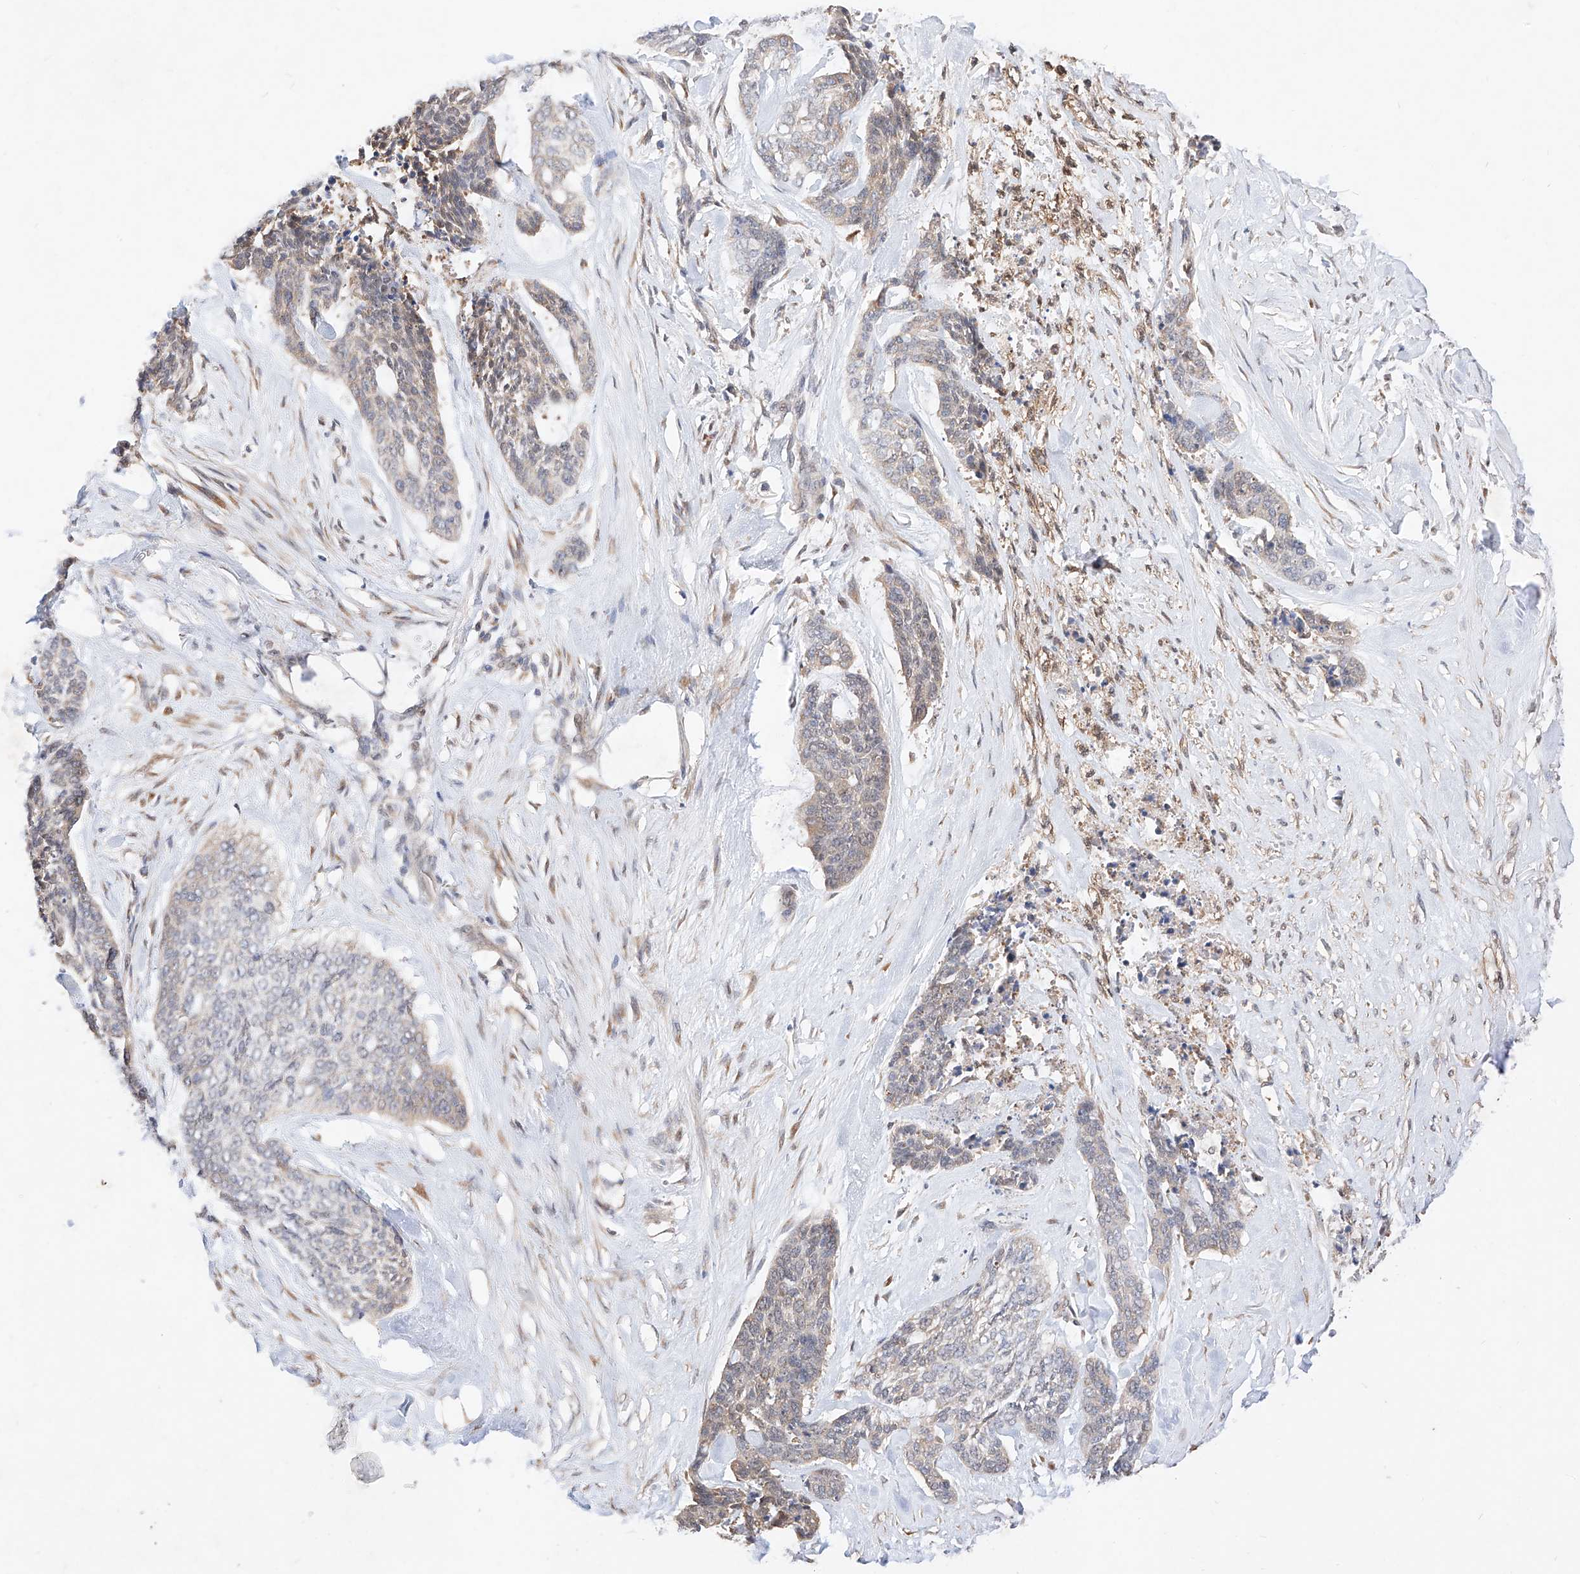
{"staining": {"intensity": "negative", "quantity": "none", "location": "none"}, "tissue": "skin cancer", "cell_type": "Tumor cells", "image_type": "cancer", "snomed": [{"axis": "morphology", "description": "Basal cell carcinoma"}, {"axis": "topography", "description": "Skin"}], "caption": "IHC image of human skin cancer stained for a protein (brown), which demonstrates no positivity in tumor cells. Brightfield microscopy of immunohistochemistry stained with DAB (3,3'-diaminobenzidine) (brown) and hematoxylin (blue), captured at high magnification.", "gene": "ZSCAN4", "patient": {"sex": "female", "age": 64}}